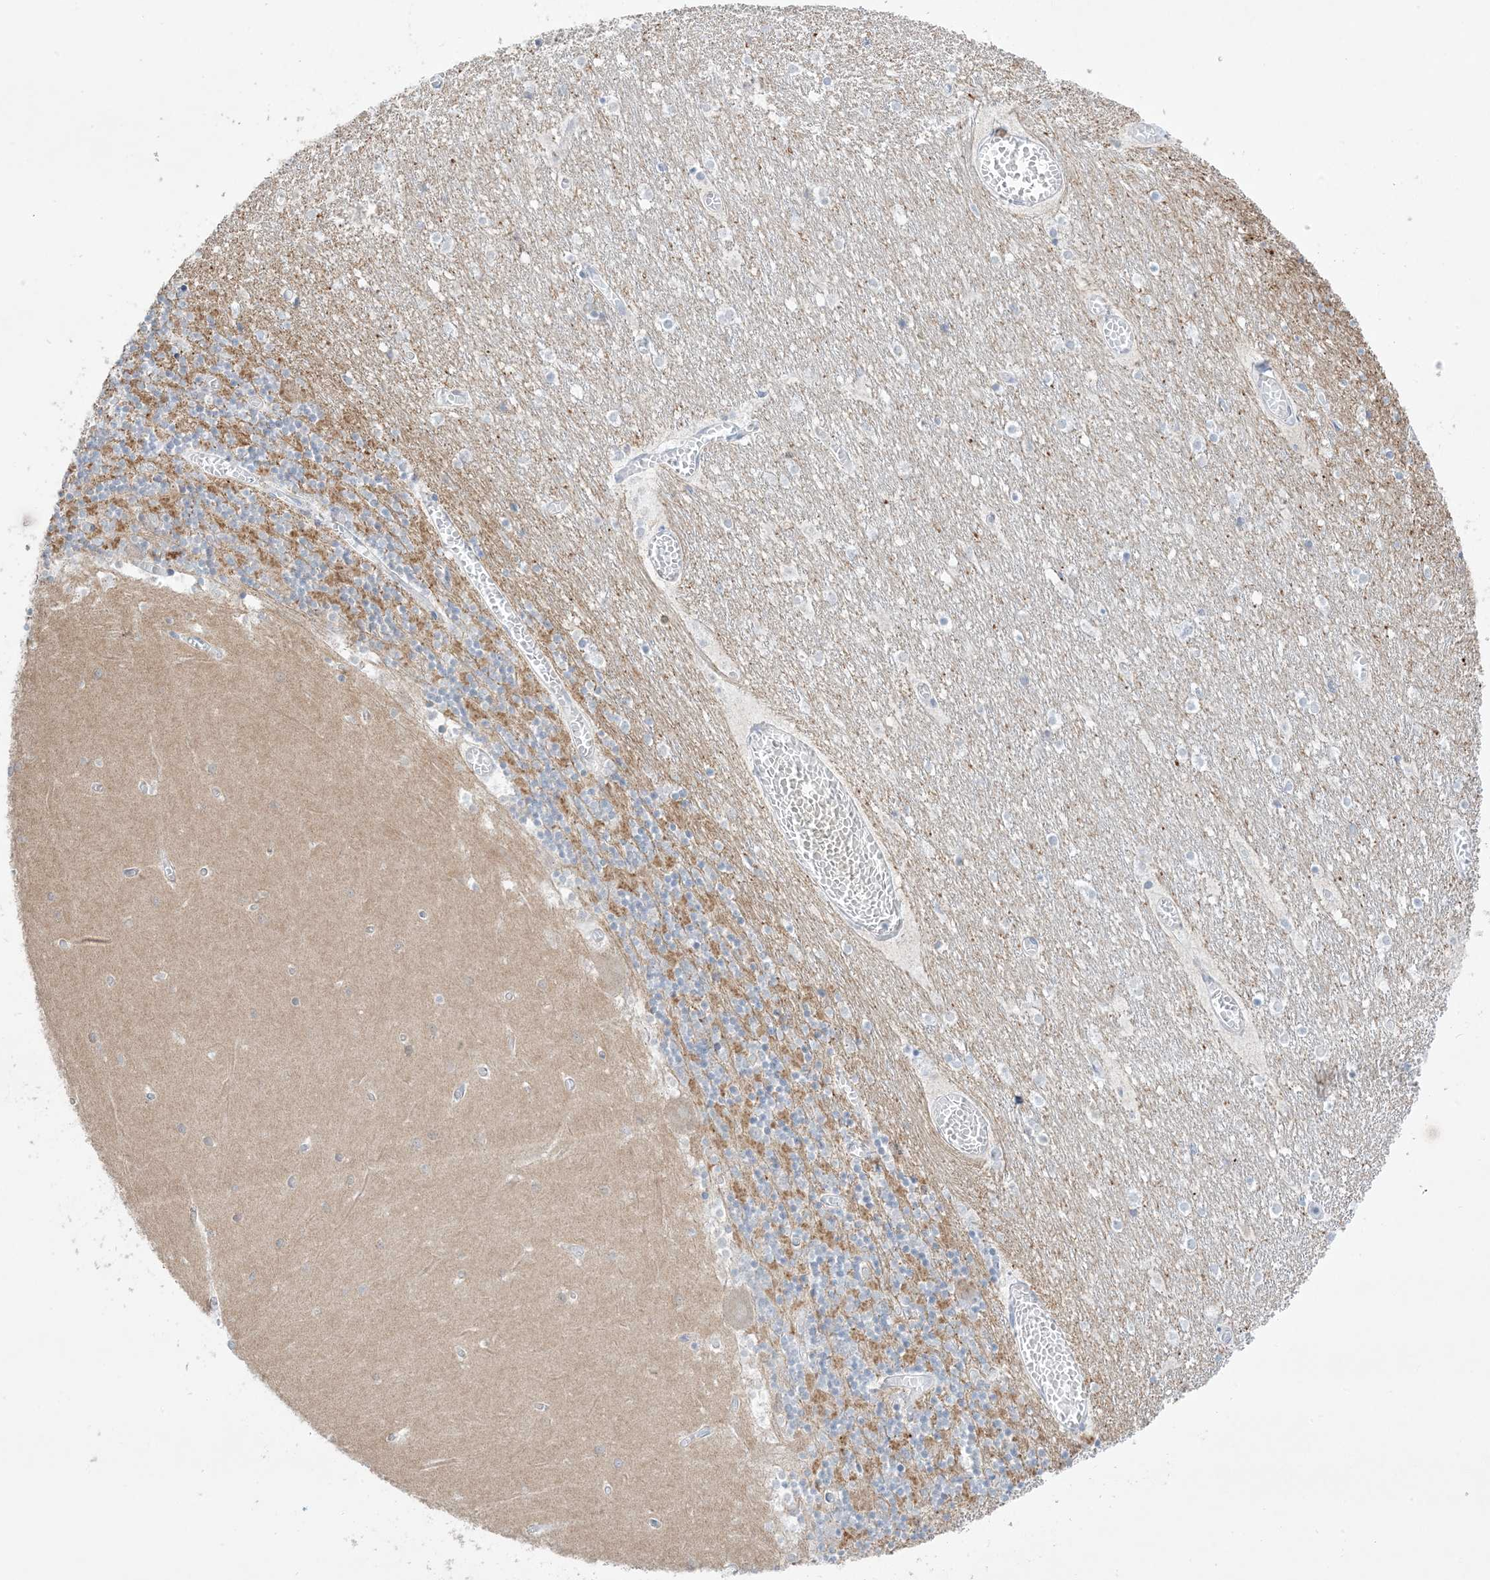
{"staining": {"intensity": "weak", "quantity": "25%-75%", "location": "cytoplasmic/membranous"}, "tissue": "cerebellum", "cell_type": "Cells in granular layer", "image_type": "normal", "snomed": [{"axis": "morphology", "description": "Normal tissue, NOS"}, {"axis": "topography", "description": "Cerebellum"}], "caption": "This photomicrograph shows immunohistochemistry (IHC) staining of normal human cerebellum, with low weak cytoplasmic/membranous staining in approximately 25%-75% of cells in granular layer.", "gene": "FAM184A", "patient": {"sex": "female", "age": 28}}